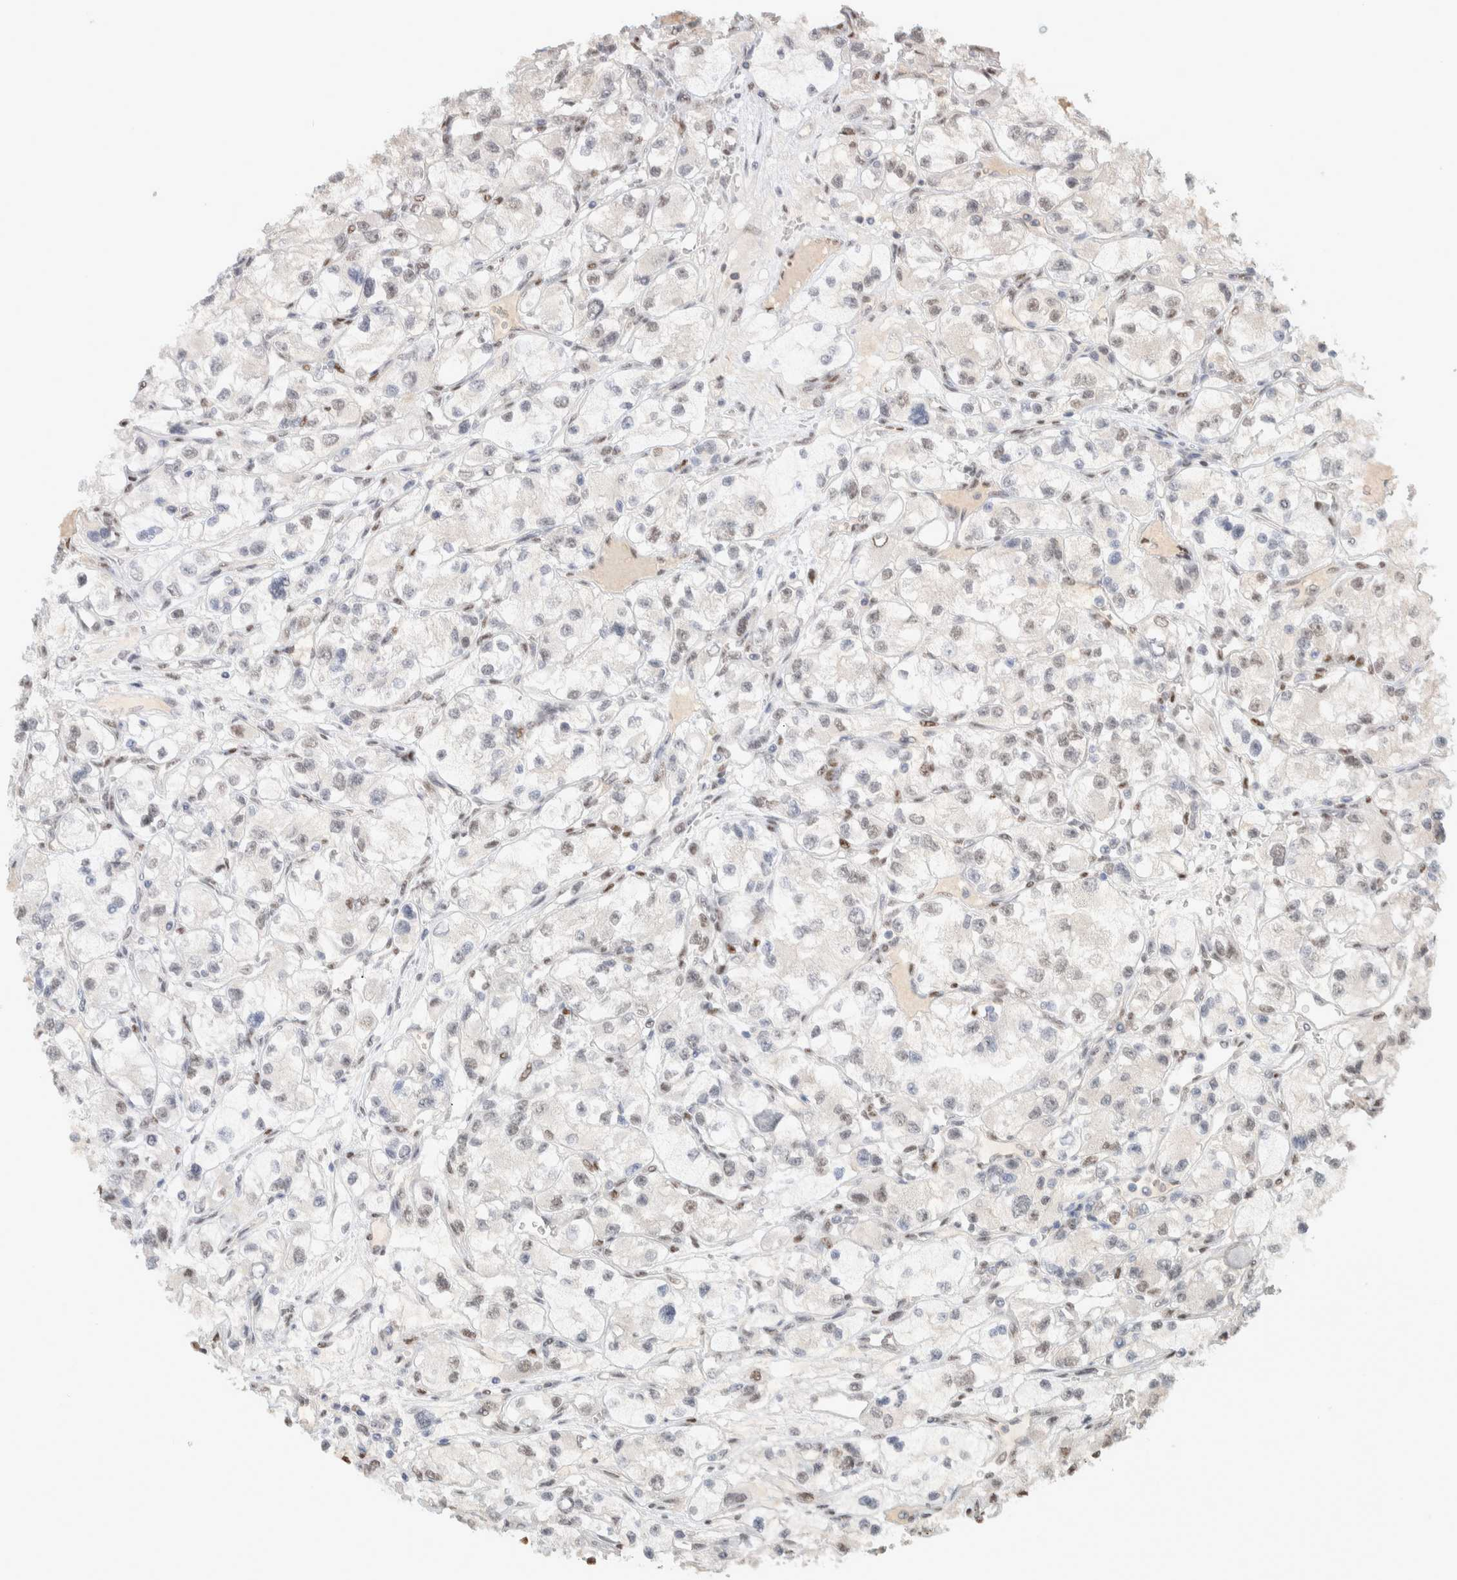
{"staining": {"intensity": "weak", "quantity": "<25%", "location": "nuclear"}, "tissue": "renal cancer", "cell_type": "Tumor cells", "image_type": "cancer", "snomed": [{"axis": "morphology", "description": "Adenocarcinoma, NOS"}, {"axis": "topography", "description": "Kidney"}], "caption": "IHC histopathology image of neoplastic tissue: human renal cancer (adenocarcinoma) stained with DAB displays no significant protein positivity in tumor cells. (Immunohistochemistry (ihc), brightfield microscopy, high magnification).", "gene": "PUS7", "patient": {"sex": "female", "age": 57}}